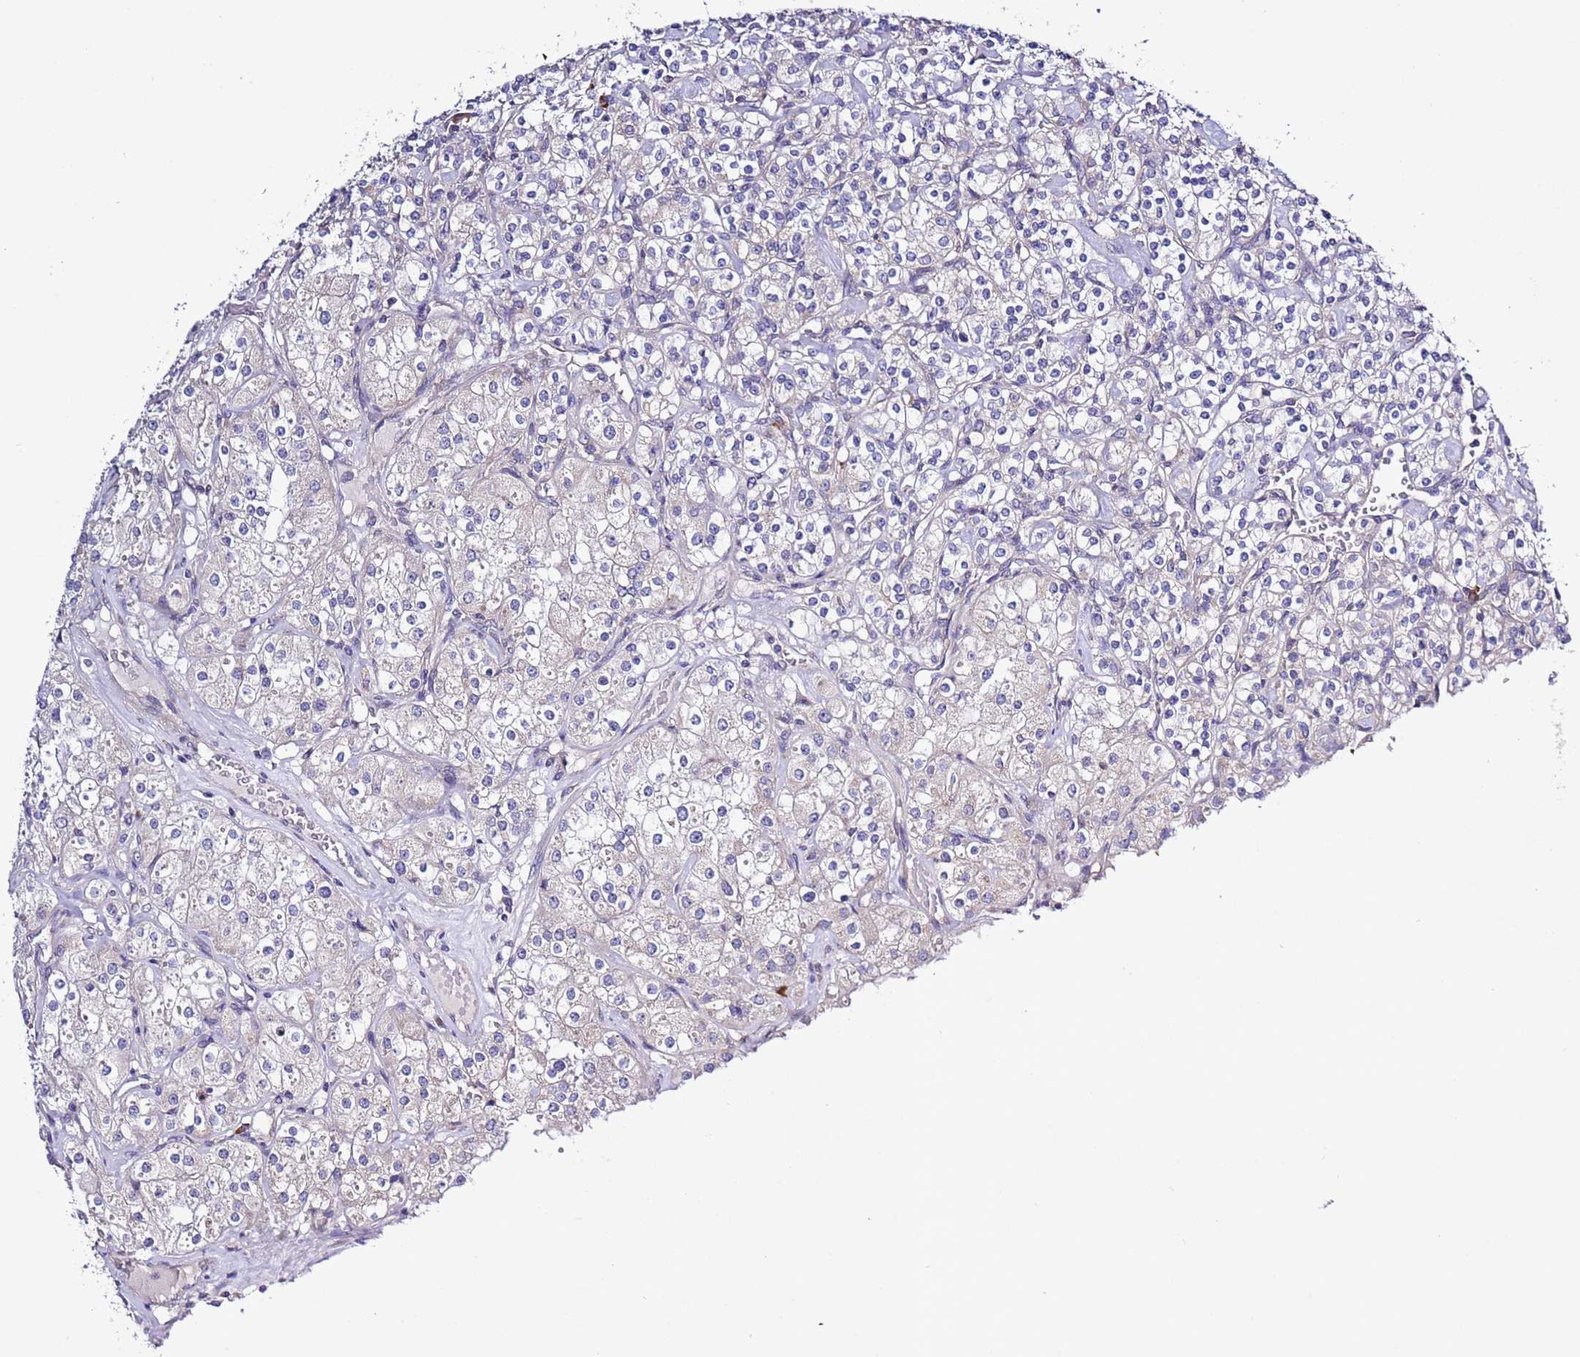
{"staining": {"intensity": "negative", "quantity": "none", "location": "none"}, "tissue": "renal cancer", "cell_type": "Tumor cells", "image_type": "cancer", "snomed": [{"axis": "morphology", "description": "Adenocarcinoma, NOS"}, {"axis": "topography", "description": "Kidney"}], "caption": "DAB (3,3'-diaminobenzidine) immunohistochemical staining of human renal cancer (adenocarcinoma) exhibits no significant staining in tumor cells.", "gene": "SPCS1", "patient": {"sex": "male", "age": 77}}